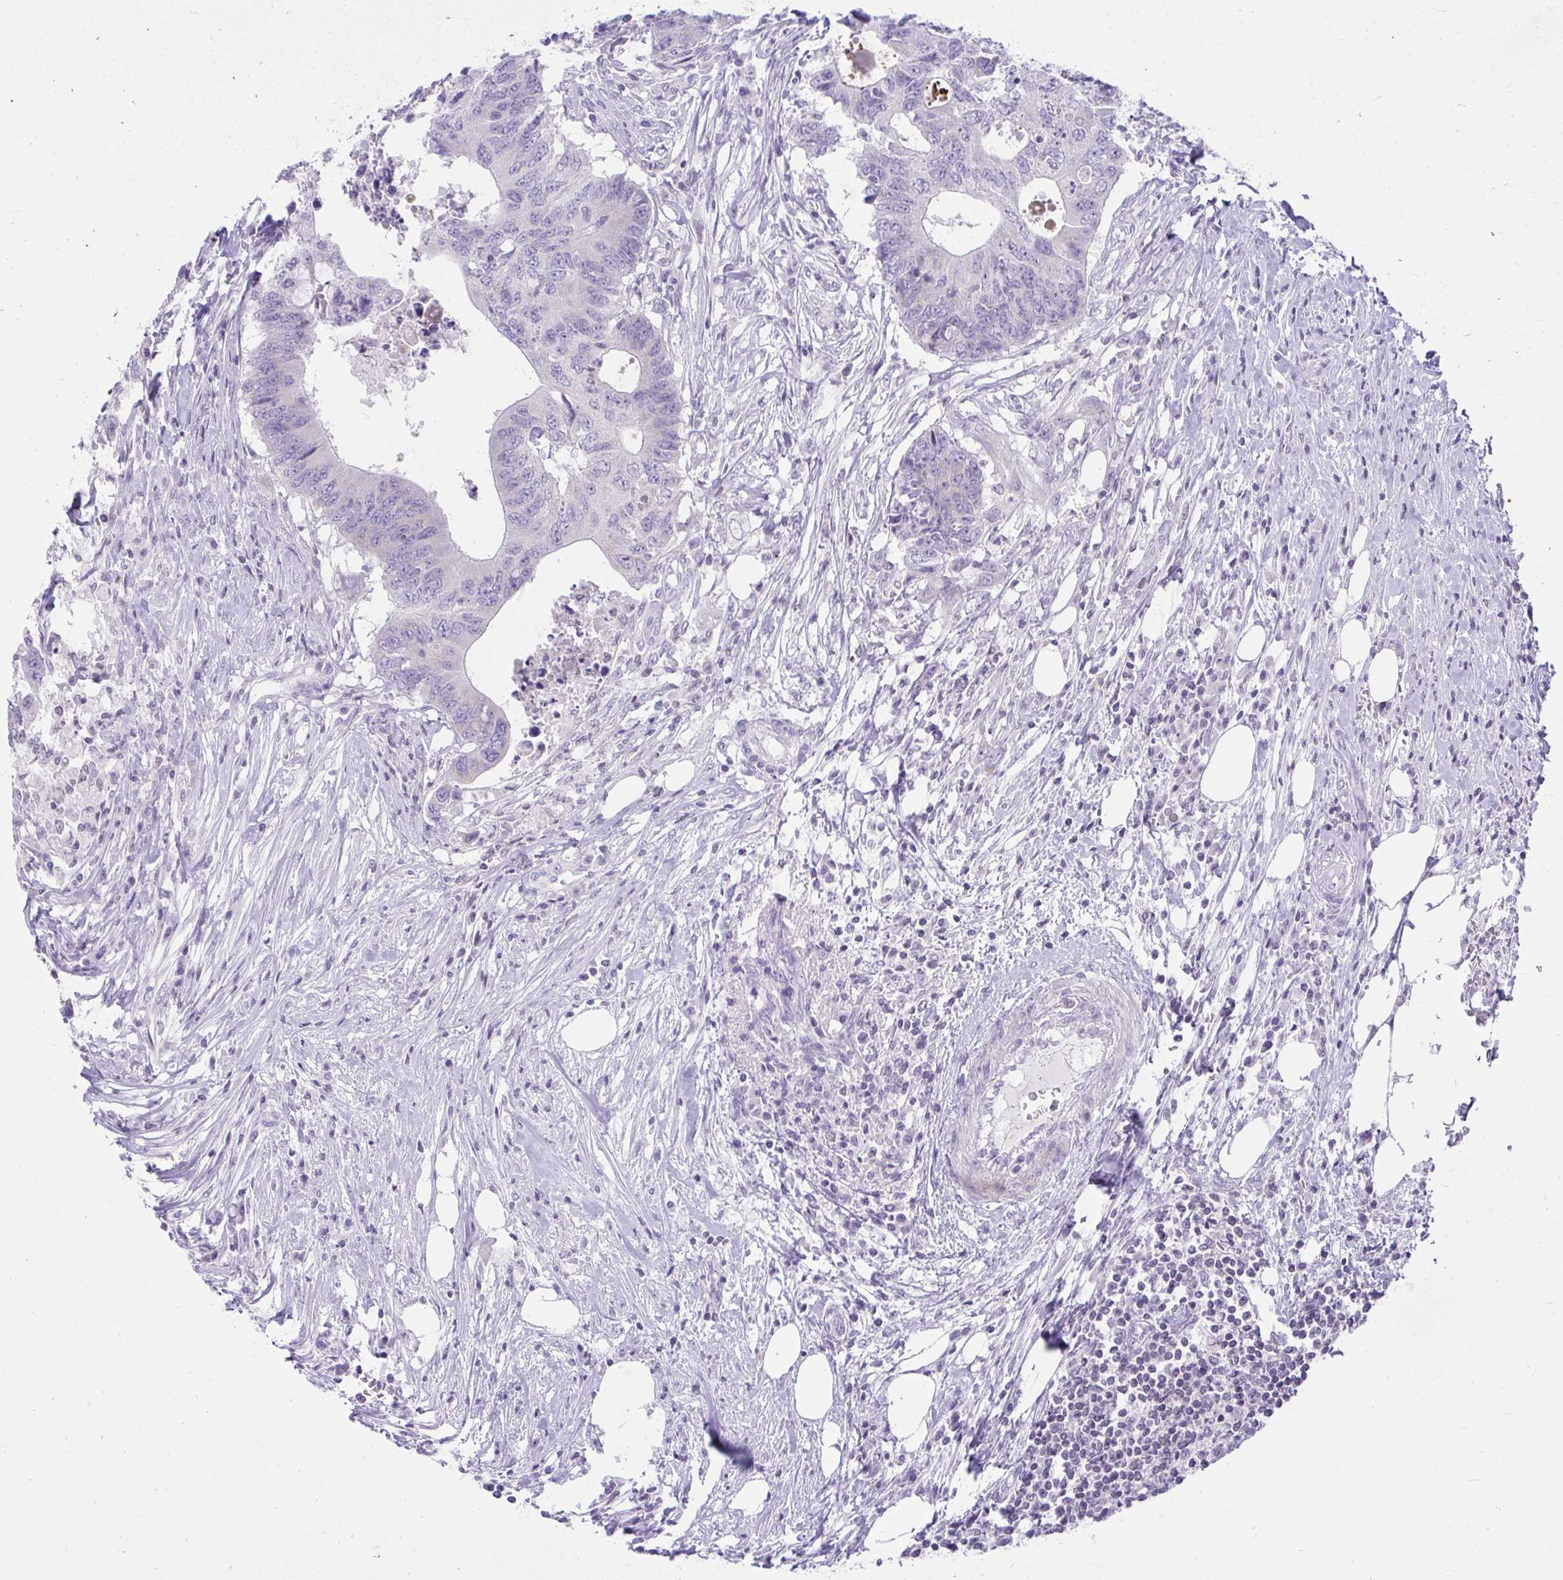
{"staining": {"intensity": "negative", "quantity": "none", "location": "none"}, "tissue": "colorectal cancer", "cell_type": "Tumor cells", "image_type": "cancer", "snomed": [{"axis": "morphology", "description": "Adenocarcinoma, NOS"}, {"axis": "topography", "description": "Colon"}], "caption": "This micrograph is of colorectal cancer (adenocarcinoma) stained with IHC to label a protein in brown with the nuclei are counter-stained blue. There is no staining in tumor cells.", "gene": "OR7A5", "patient": {"sex": "male", "age": 71}}